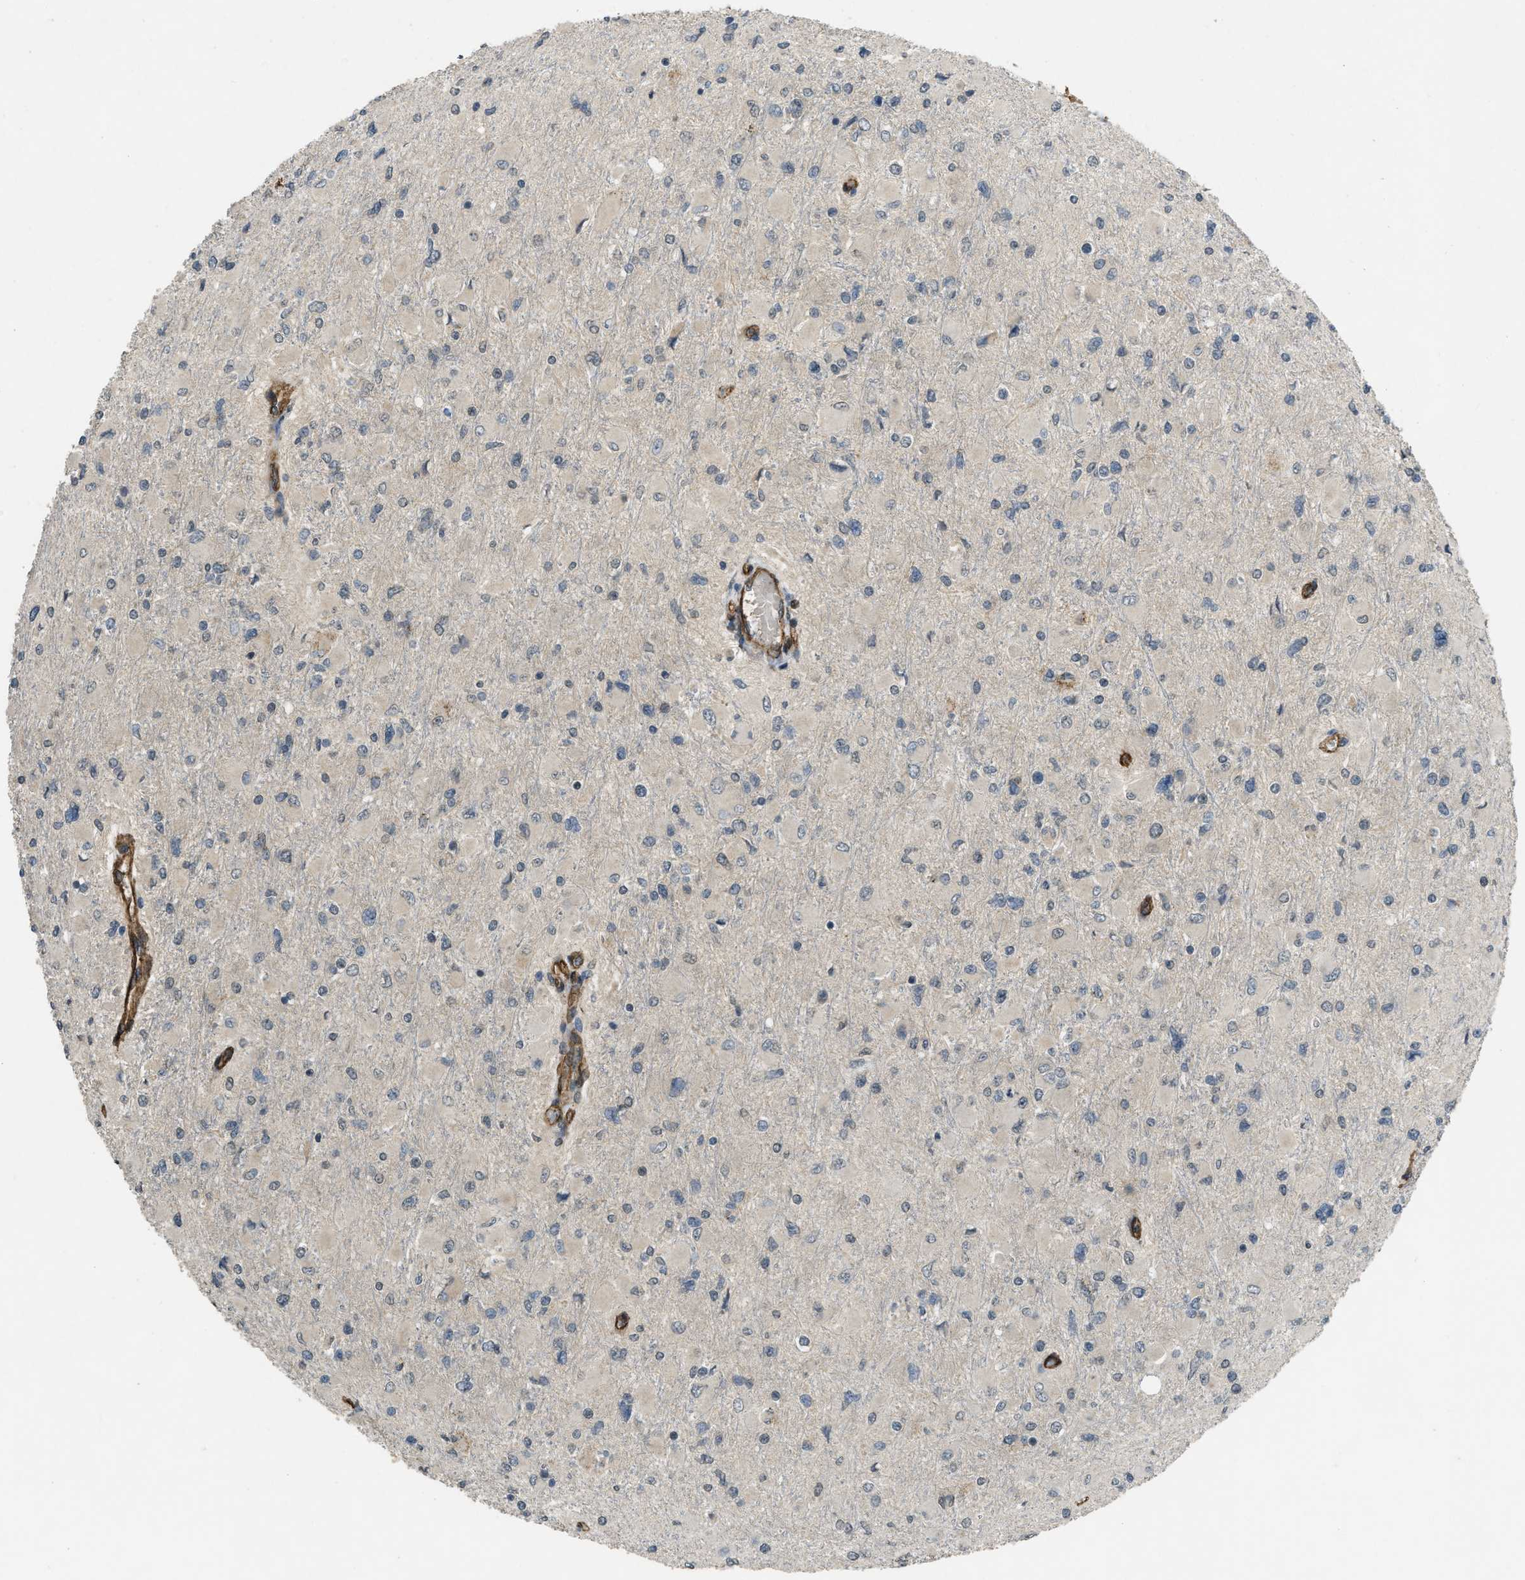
{"staining": {"intensity": "negative", "quantity": "none", "location": "none"}, "tissue": "glioma", "cell_type": "Tumor cells", "image_type": "cancer", "snomed": [{"axis": "morphology", "description": "Glioma, malignant, High grade"}, {"axis": "topography", "description": "Cerebral cortex"}], "caption": "High magnification brightfield microscopy of high-grade glioma (malignant) stained with DAB (3,3'-diaminobenzidine) (brown) and counterstained with hematoxylin (blue): tumor cells show no significant positivity. The staining was performed using DAB (3,3'-diaminobenzidine) to visualize the protein expression in brown, while the nuclei were stained in blue with hematoxylin (Magnification: 20x).", "gene": "NMB", "patient": {"sex": "female", "age": 36}}